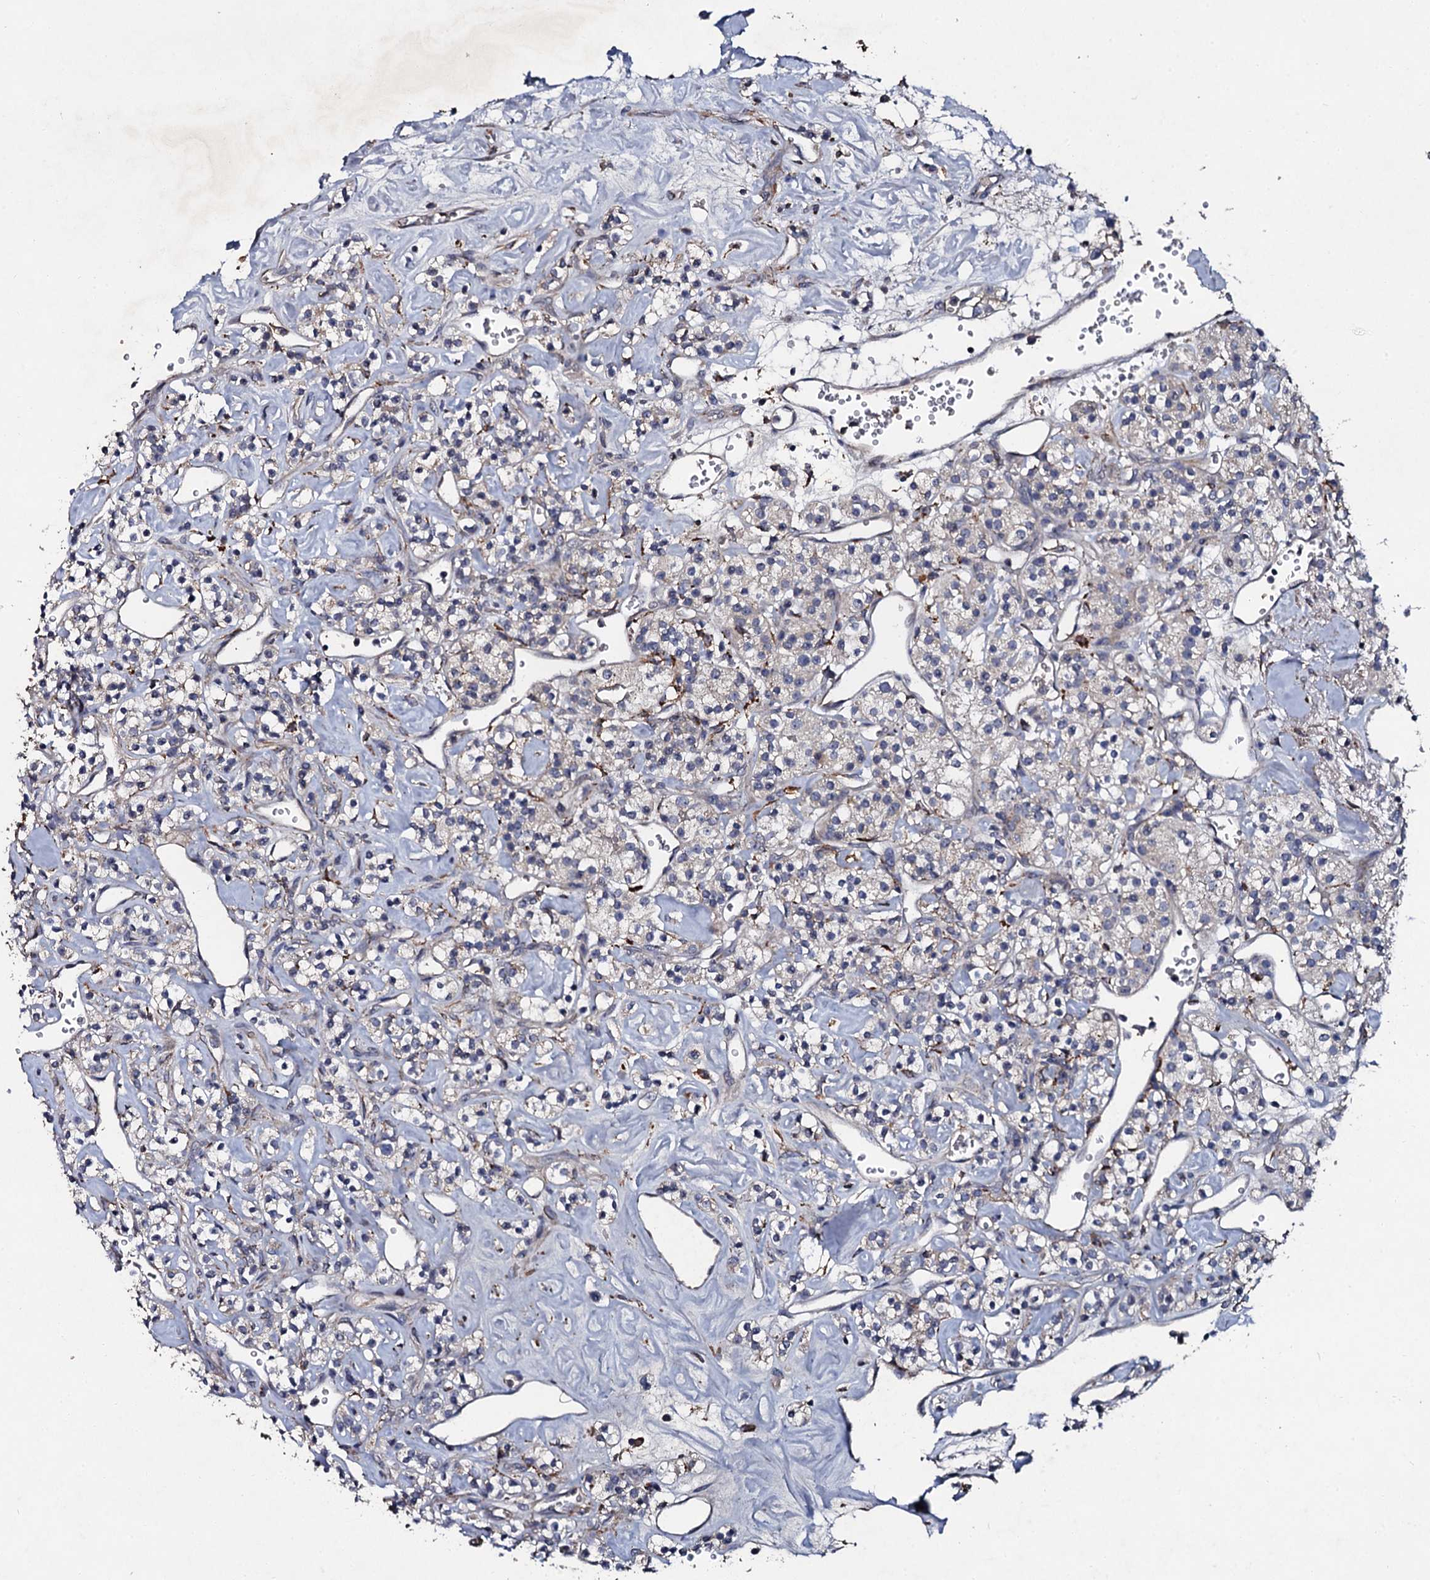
{"staining": {"intensity": "weak", "quantity": "<25%", "location": "cytoplasmic/membranous"}, "tissue": "renal cancer", "cell_type": "Tumor cells", "image_type": "cancer", "snomed": [{"axis": "morphology", "description": "Adenocarcinoma, NOS"}, {"axis": "topography", "description": "Kidney"}], "caption": "High power microscopy micrograph of an immunohistochemistry micrograph of renal cancer, revealing no significant expression in tumor cells.", "gene": "LRRC28", "patient": {"sex": "male", "age": 77}}